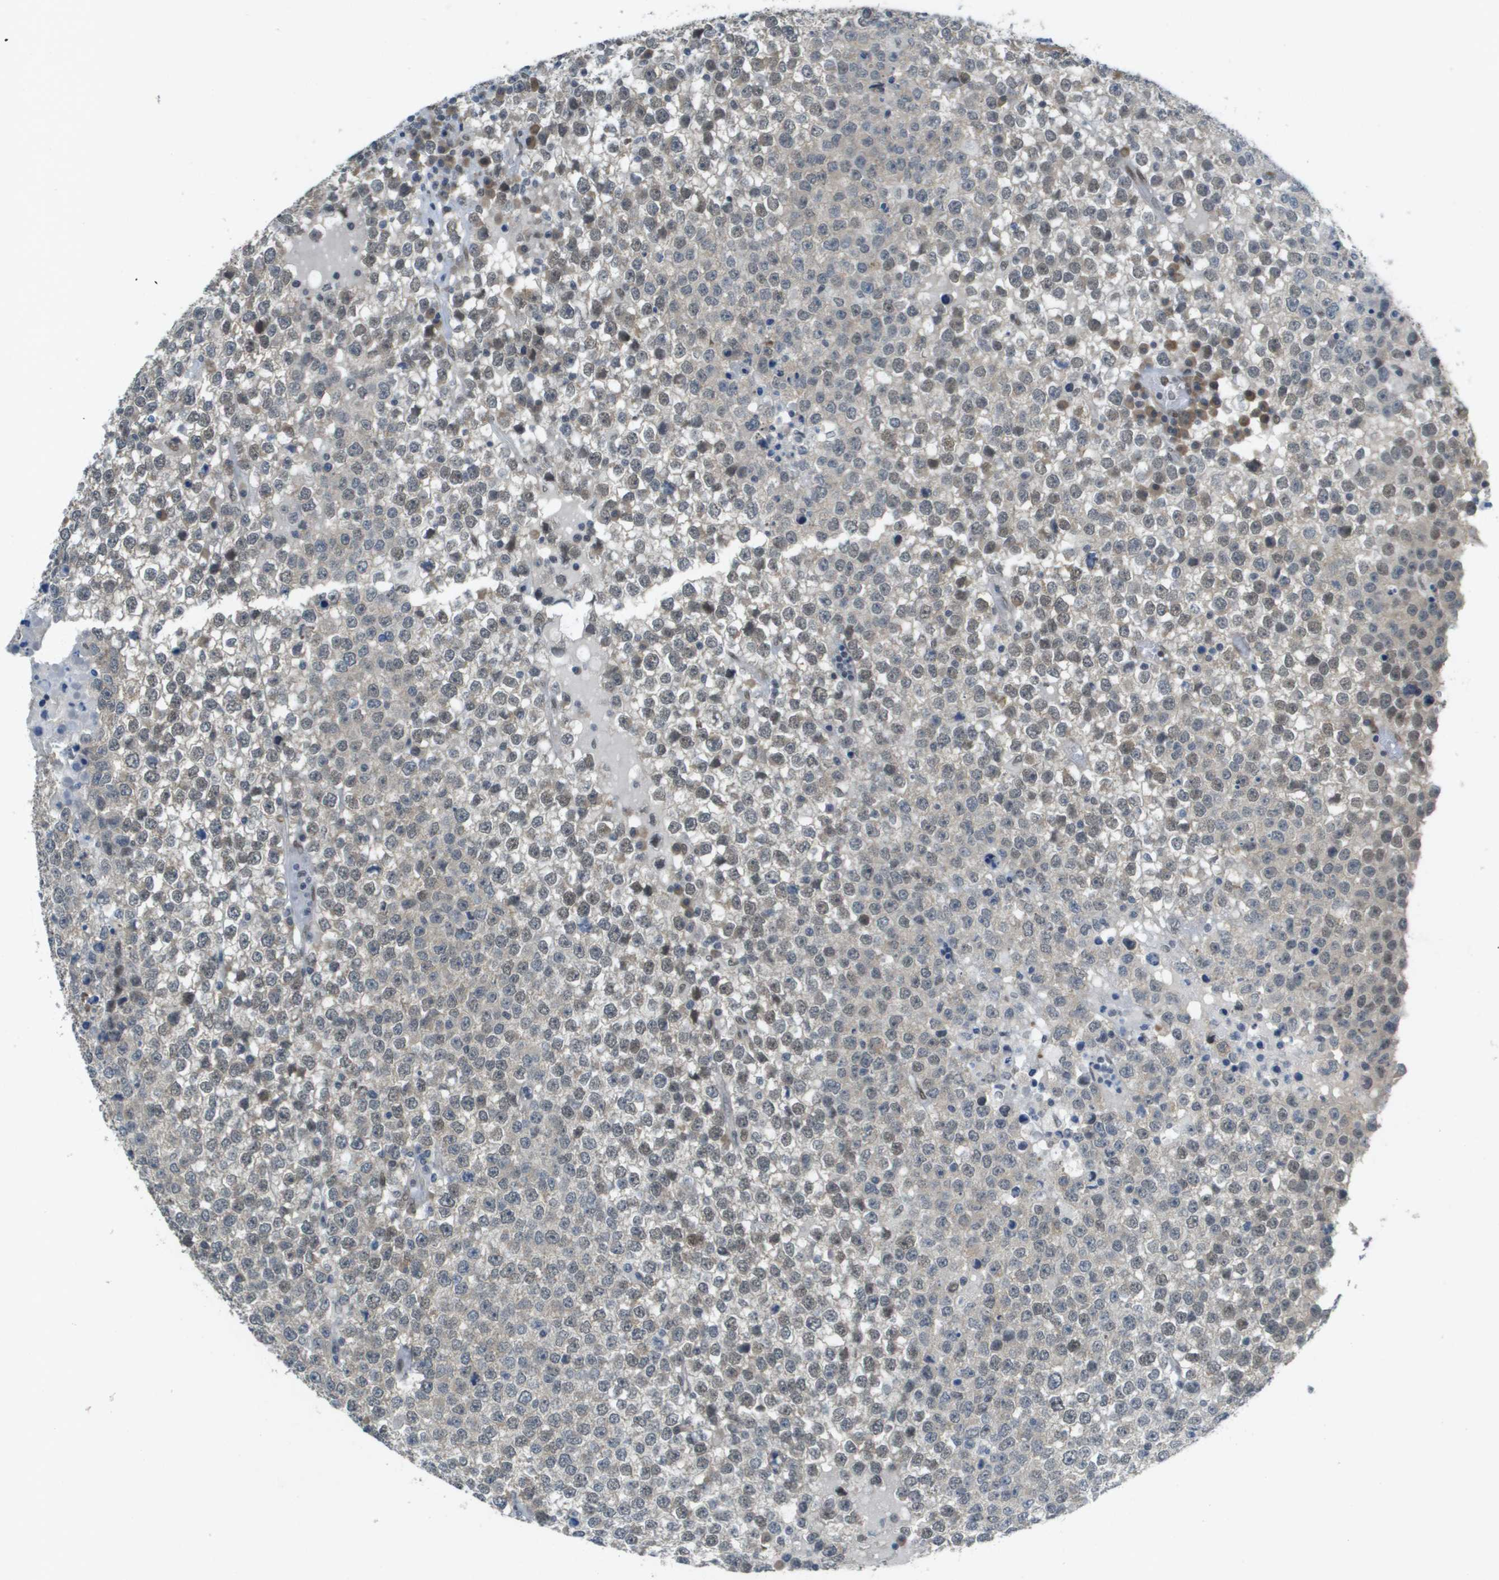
{"staining": {"intensity": "moderate", "quantity": "<25%", "location": "nuclear"}, "tissue": "testis cancer", "cell_type": "Tumor cells", "image_type": "cancer", "snomed": [{"axis": "morphology", "description": "Seminoma, NOS"}, {"axis": "topography", "description": "Testis"}], "caption": "This is an image of immunohistochemistry (IHC) staining of testis seminoma, which shows moderate positivity in the nuclear of tumor cells.", "gene": "ARID1B", "patient": {"sex": "male", "age": 65}}